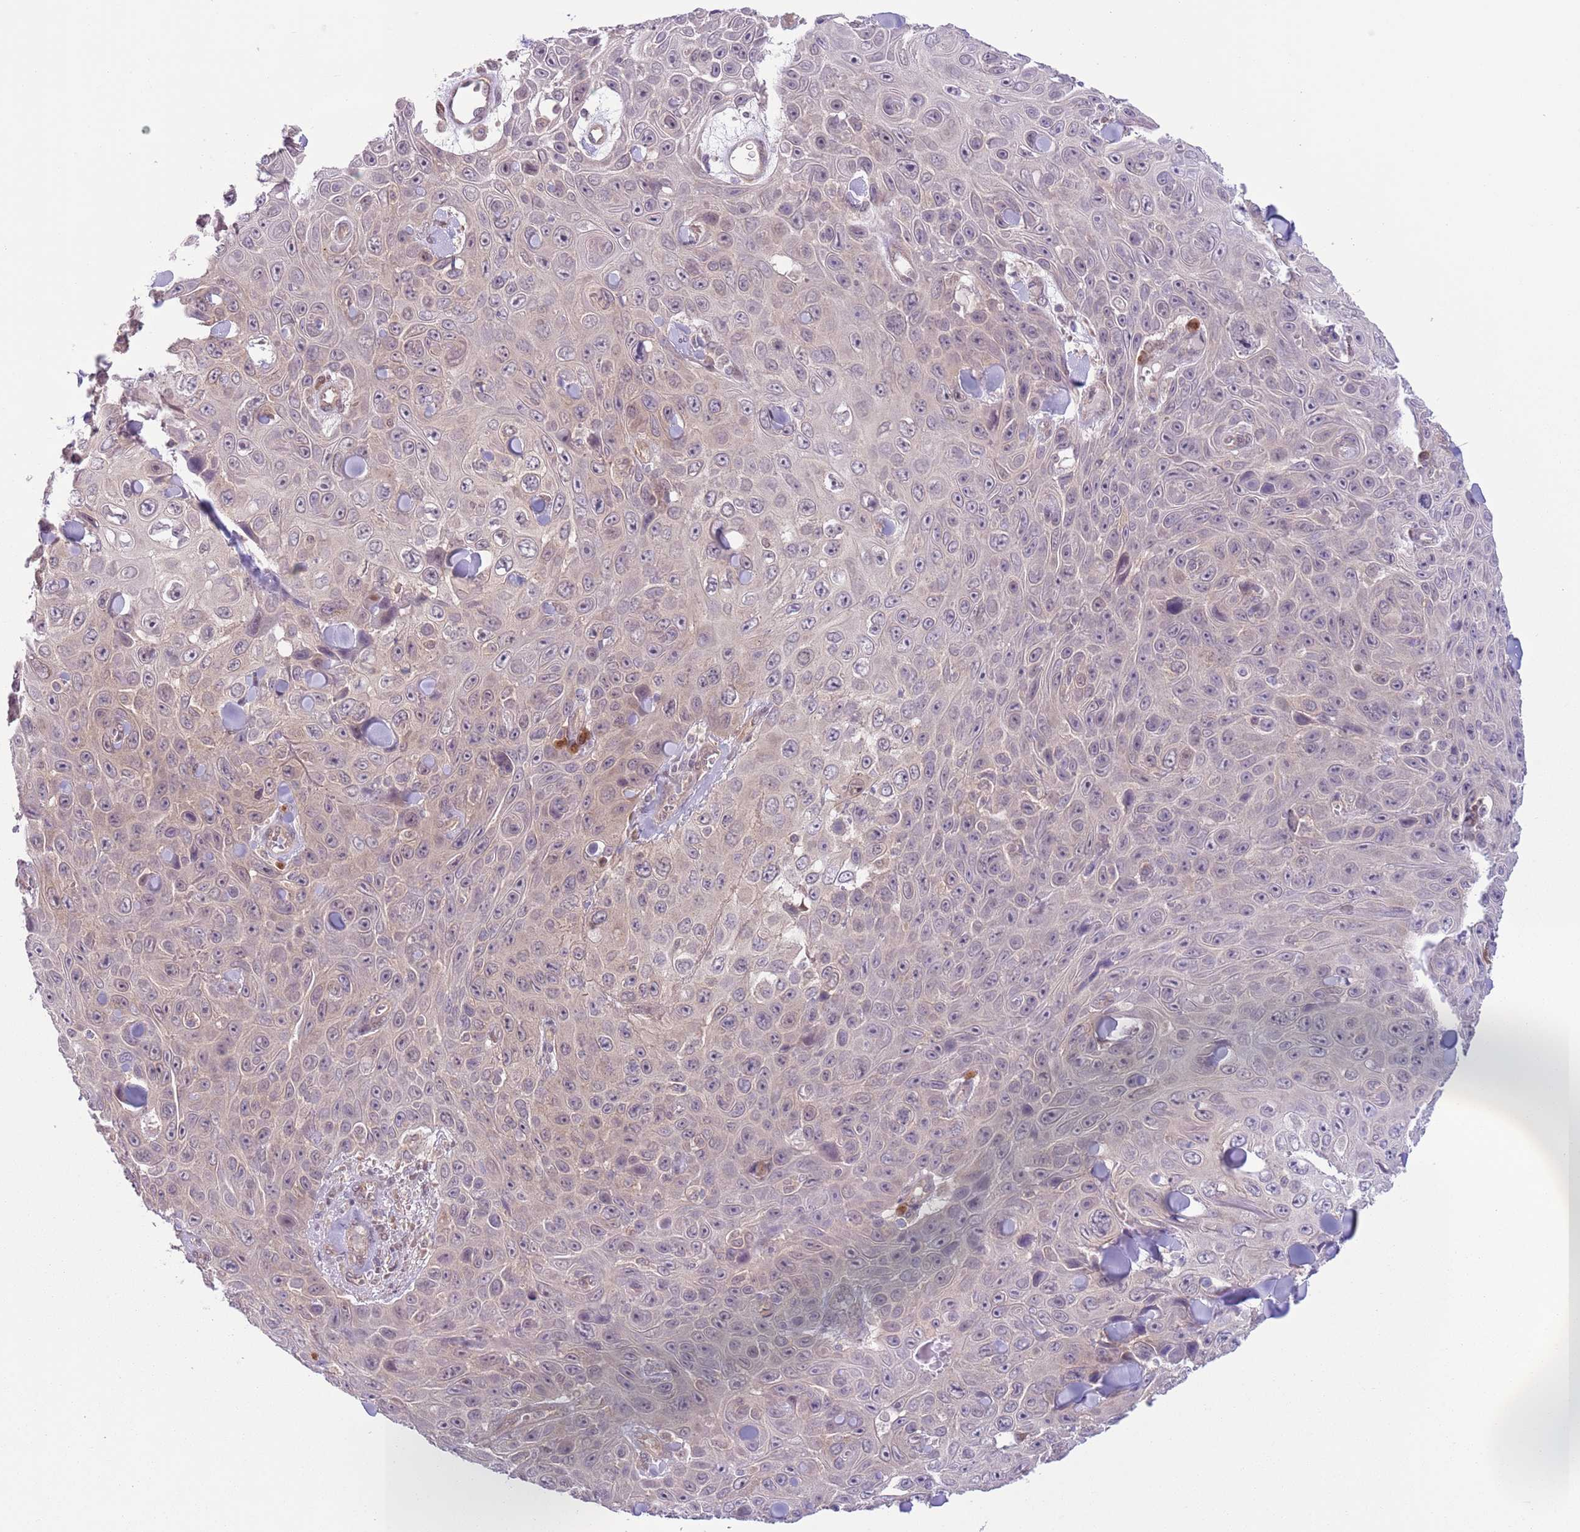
{"staining": {"intensity": "negative", "quantity": "none", "location": "none"}, "tissue": "skin cancer", "cell_type": "Tumor cells", "image_type": "cancer", "snomed": [{"axis": "morphology", "description": "Squamous cell carcinoma, NOS"}, {"axis": "topography", "description": "Skin"}], "caption": "A high-resolution micrograph shows IHC staining of skin squamous cell carcinoma, which shows no significant positivity in tumor cells.", "gene": "COPE", "patient": {"sex": "male", "age": 82}}